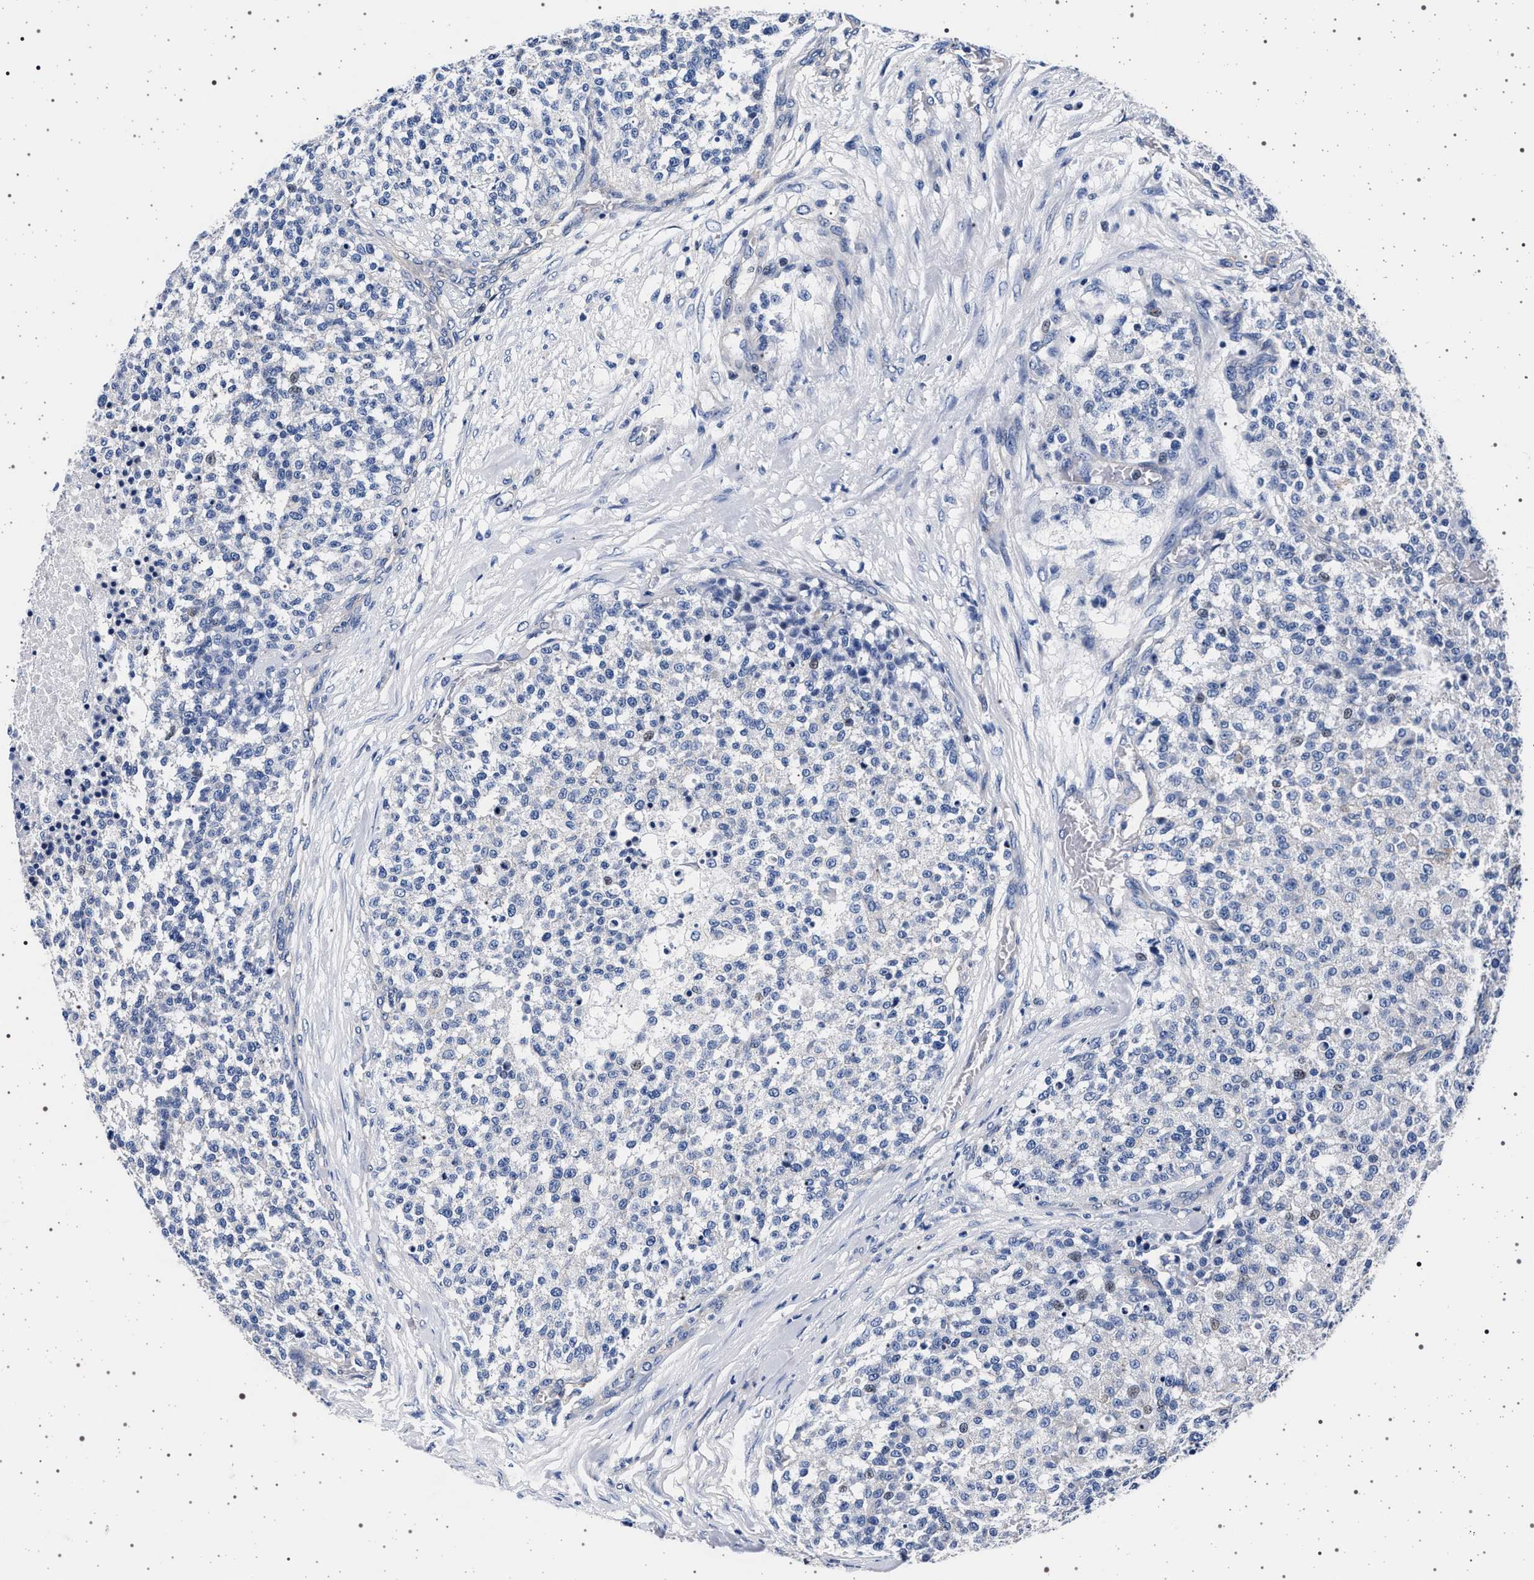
{"staining": {"intensity": "negative", "quantity": "none", "location": "none"}, "tissue": "testis cancer", "cell_type": "Tumor cells", "image_type": "cancer", "snomed": [{"axis": "morphology", "description": "Seminoma, NOS"}, {"axis": "topography", "description": "Testis"}], "caption": "Tumor cells are negative for brown protein staining in testis seminoma.", "gene": "SLC9A1", "patient": {"sex": "male", "age": 59}}